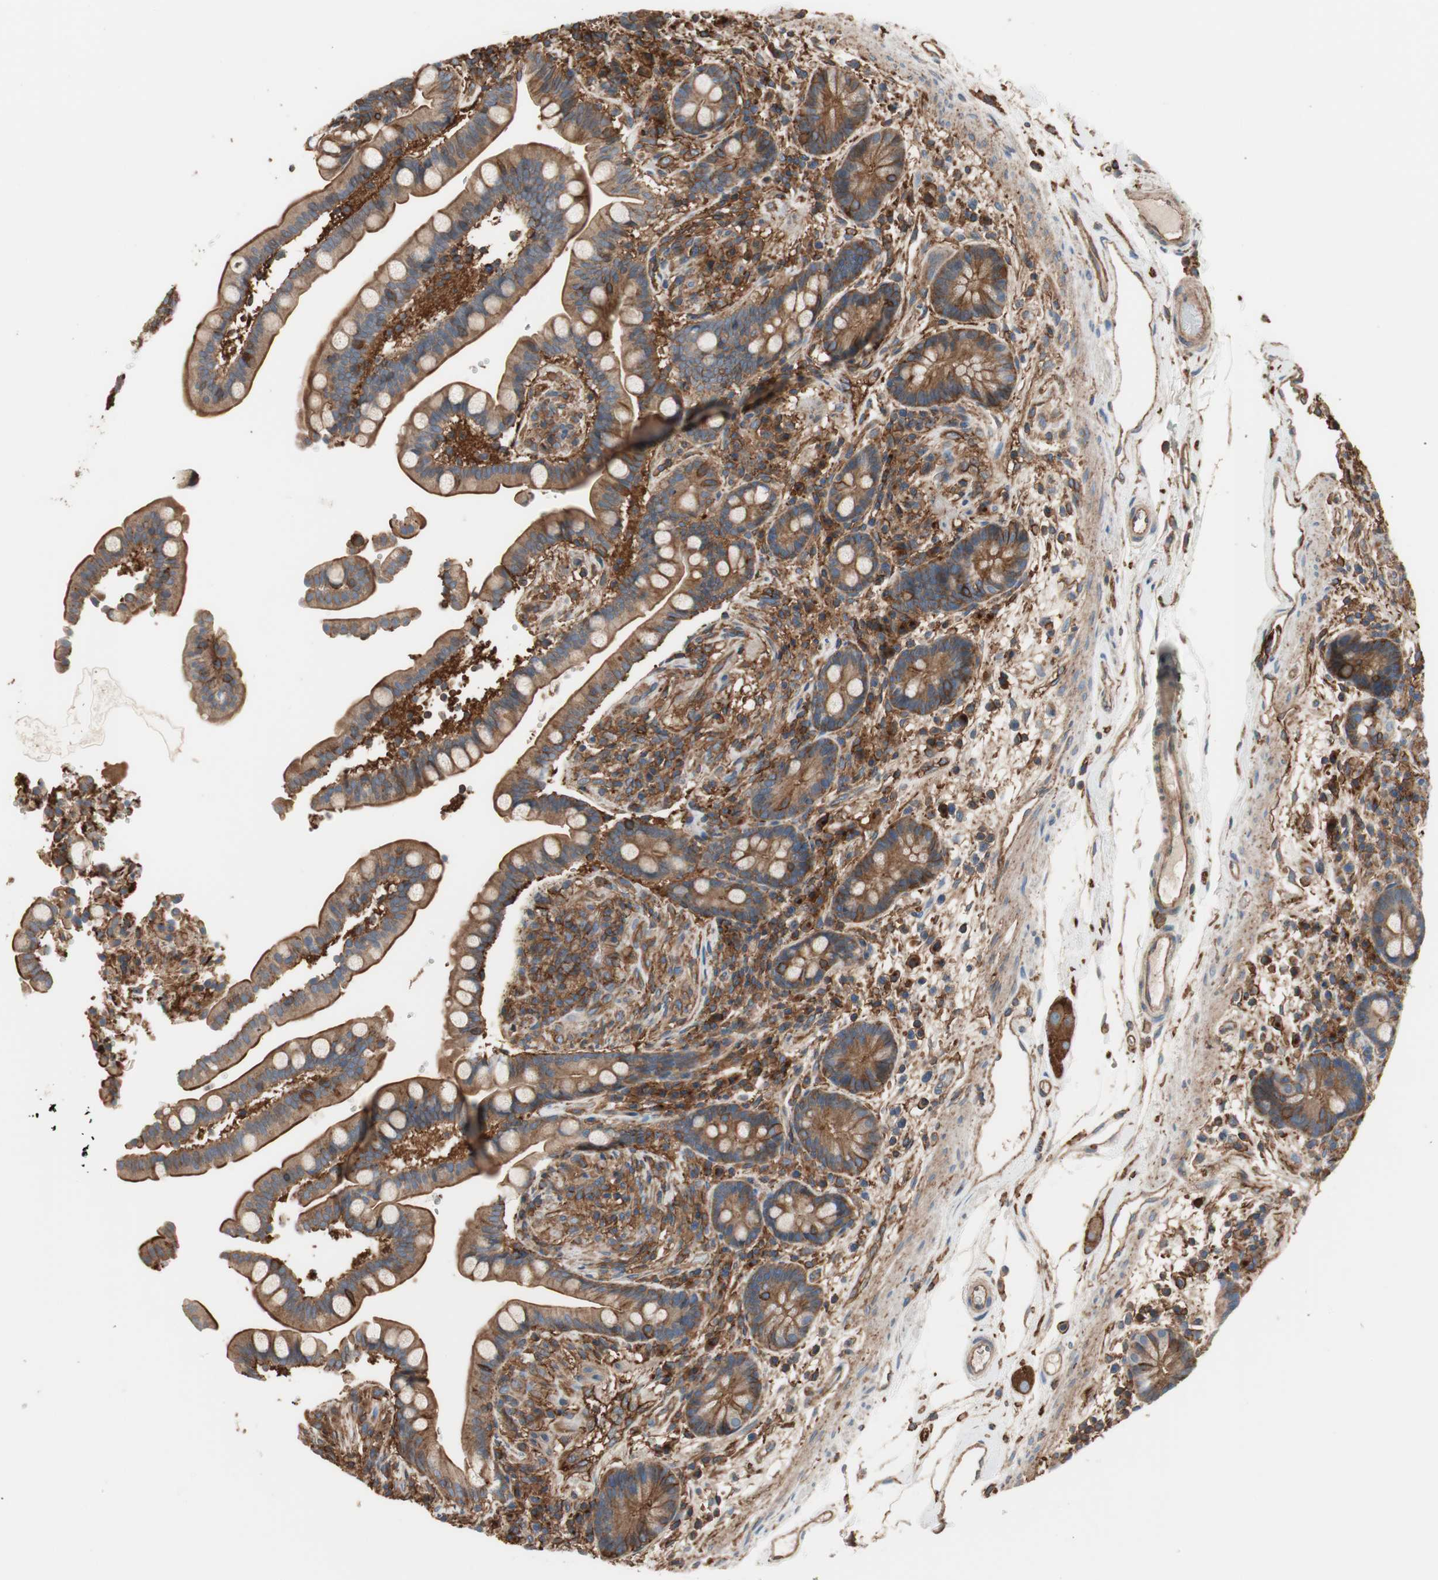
{"staining": {"intensity": "moderate", "quantity": ">75%", "location": "cytoplasmic/membranous"}, "tissue": "colon", "cell_type": "Endothelial cells", "image_type": "normal", "snomed": [{"axis": "morphology", "description": "Normal tissue, NOS"}, {"axis": "topography", "description": "Colon"}], "caption": "Protein staining by immunohistochemistry (IHC) exhibits moderate cytoplasmic/membranous expression in approximately >75% of endothelial cells in unremarkable colon.", "gene": "IL1RL1", "patient": {"sex": "male", "age": 73}}